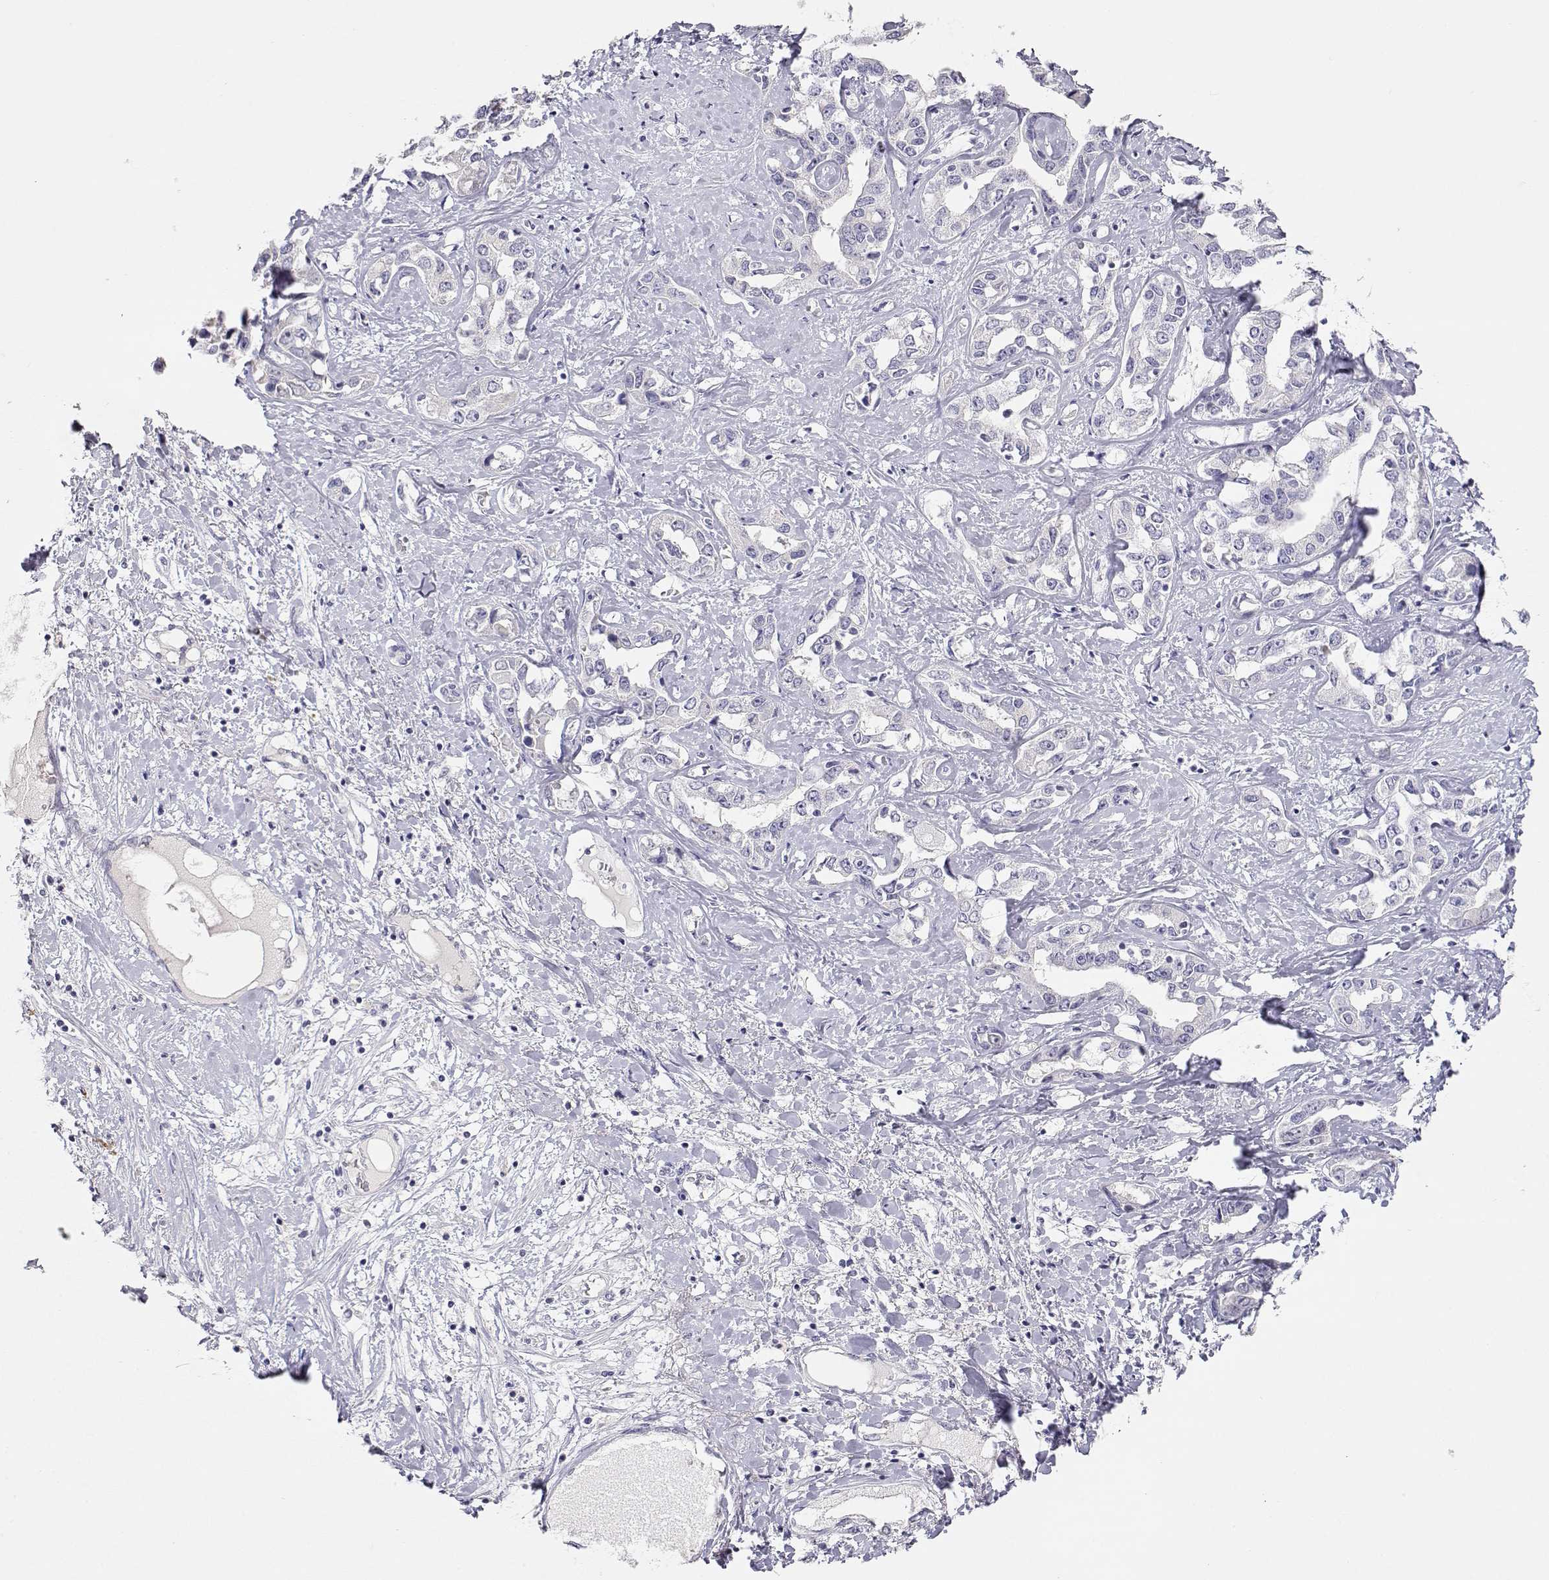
{"staining": {"intensity": "negative", "quantity": "none", "location": "none"}, "tissue": "liver cancer", "cell_type": "Tumor cells", "image_type": "cancer", "snomed": [{"axis": "morphology", "description": "Cholangiocarcinoma"}, {"axis": "topography", "description": "Liver"}], "caption": "Cholangiocarcinoma (liver) was stained to show a protein in brown. There is no significant staining in tumor cells.", "gene": "CDHR1", "patient": {"sex": "male", "age": 59}}